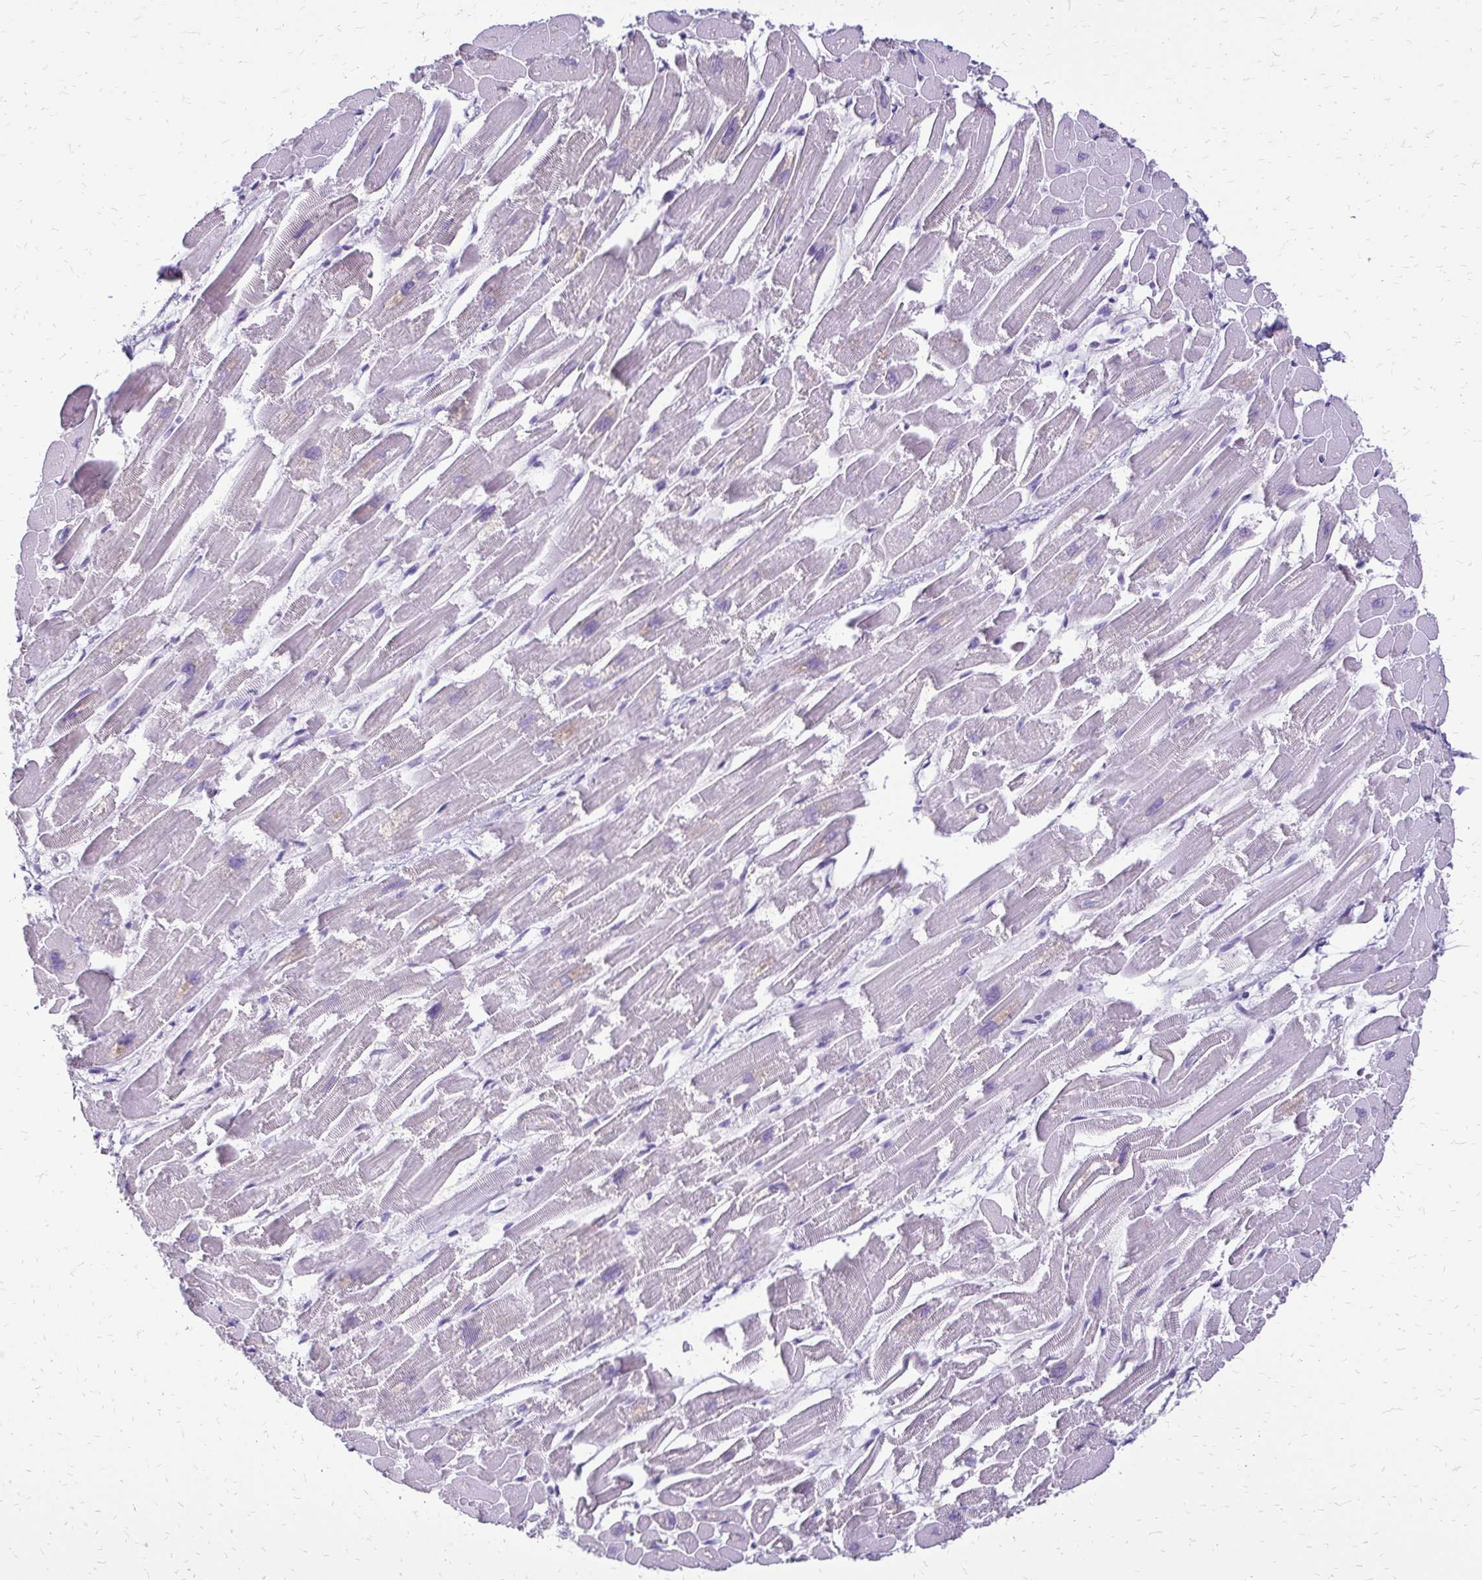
{"staining": {"intensity": "negative", "quantity": "none", "location": "none"}, "tissue": "heart muscle", "cell_type": "Cardiomyocytes", "image_type": "normal", "snomed": [{"axis": "morphology", "description": "Normal tissue, NOS"}, {"axis": "topography", "description": "Heart"}], "caption": "Immunohistochemistry (IHC) image of benign heart muscle: heart muscle stained with DAB (3,3'-diaminobenzidine) exhibits no significant protein expression in cardiomyocytes. (Stains: DAB (3,3'-diaminobenzidine) IHC with hematoxylin counter stain, Microscopy: brightfield microscopy at high magnification).", "gene": "SLC32A1", "patient": {"sex": "male", "age": 54}}